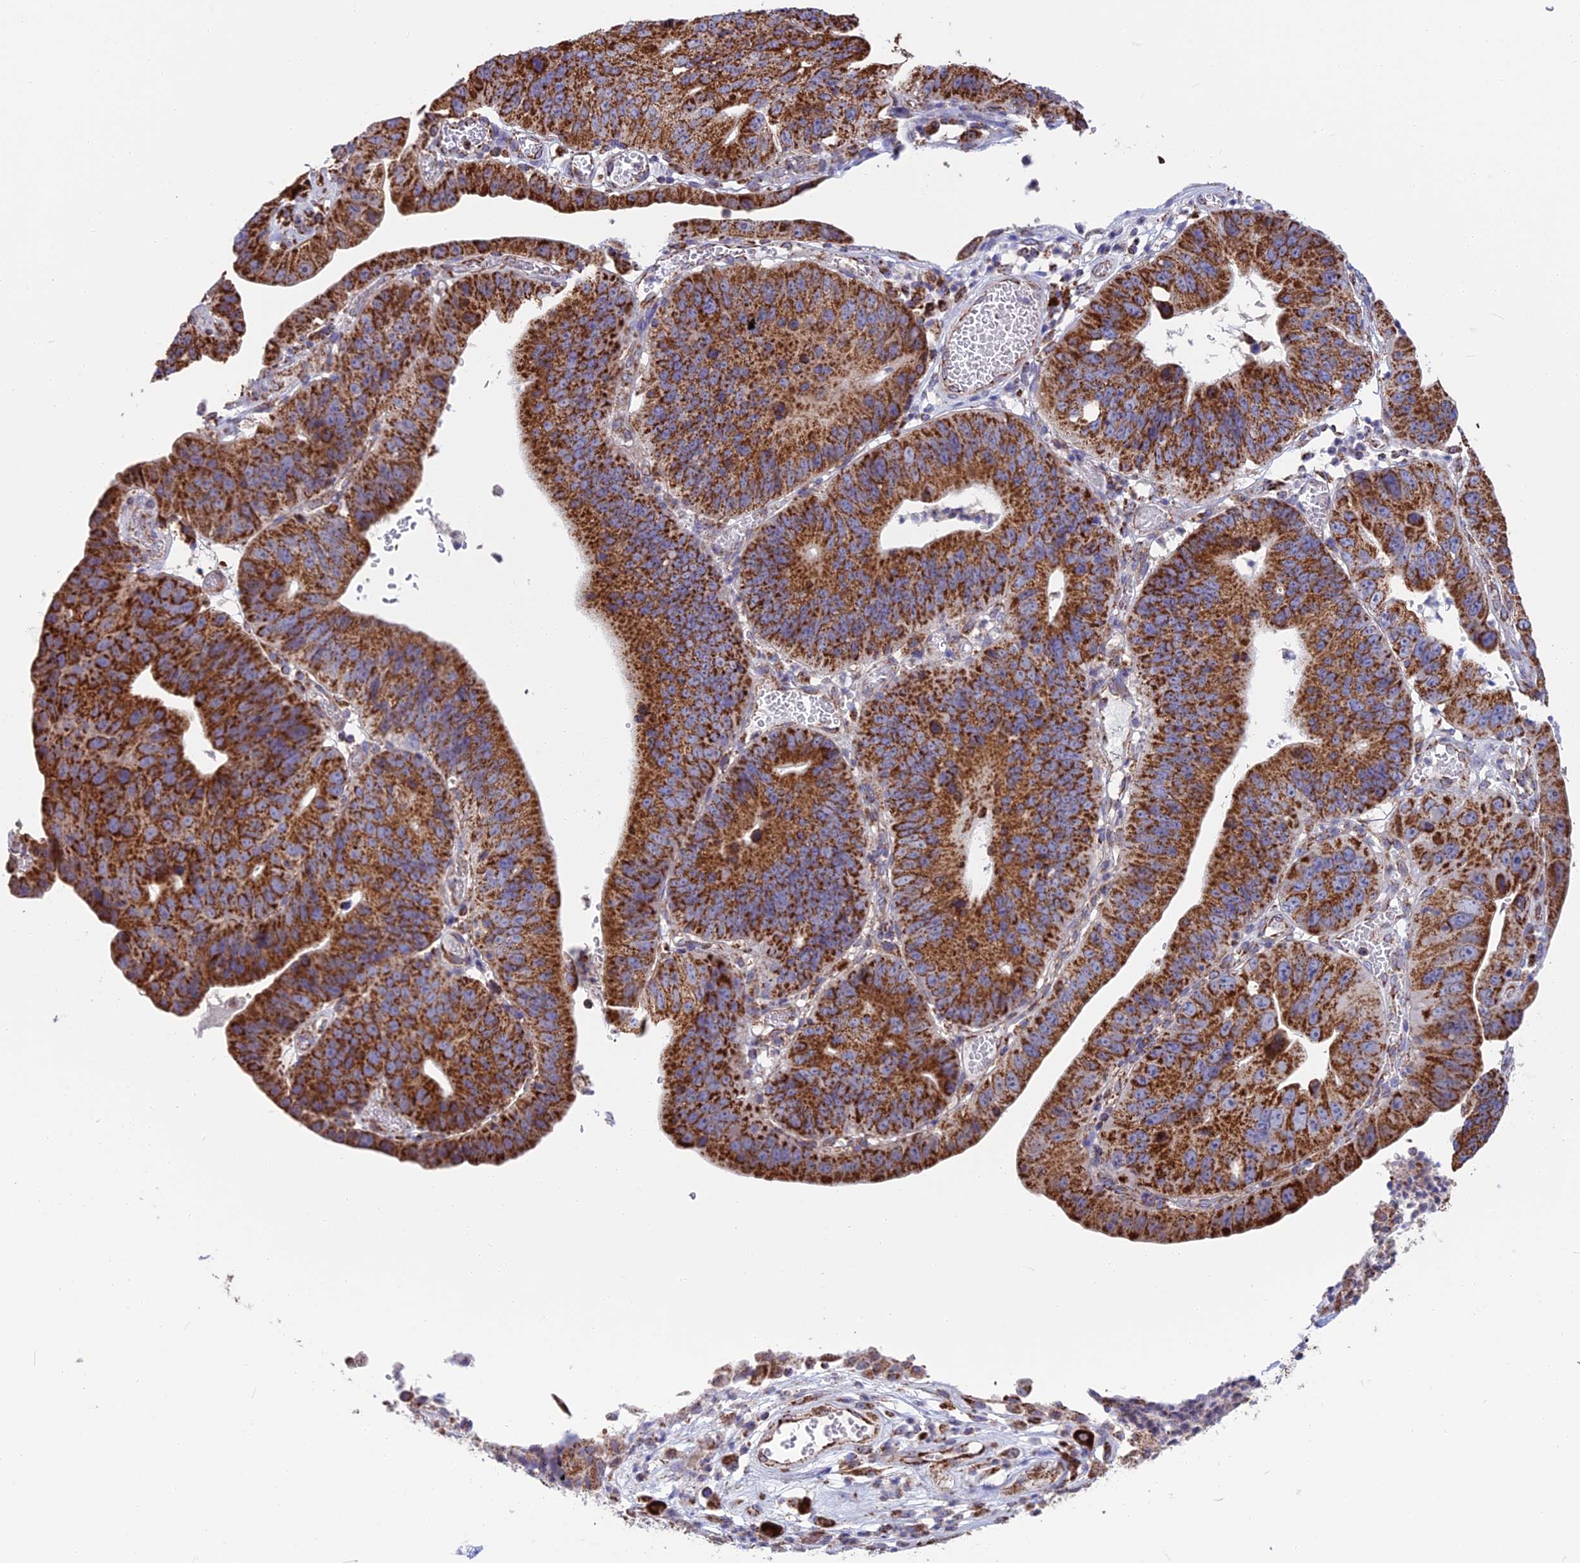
{"staining": {"intensity": "strong", "quantity": ">75%", "location": "cytoplasmic/membranous"}, "tissue": "stomach cancer", "cell_type": "Tumor cells", "image_type": "cancer", "snomed": [{"axis": "morphology", "description": "Adenocarcinoma, NOS"}, {"axis": "topography", "description": "Stomach"}], "caption": "This is an image of IHC staining of stomach cancer (adenocarcinoma), which shows strong positivity in the cytoplasmic/membranous of tumor cells.", "gene": "CS", "patient": {"sex": "male", "age": 59}}